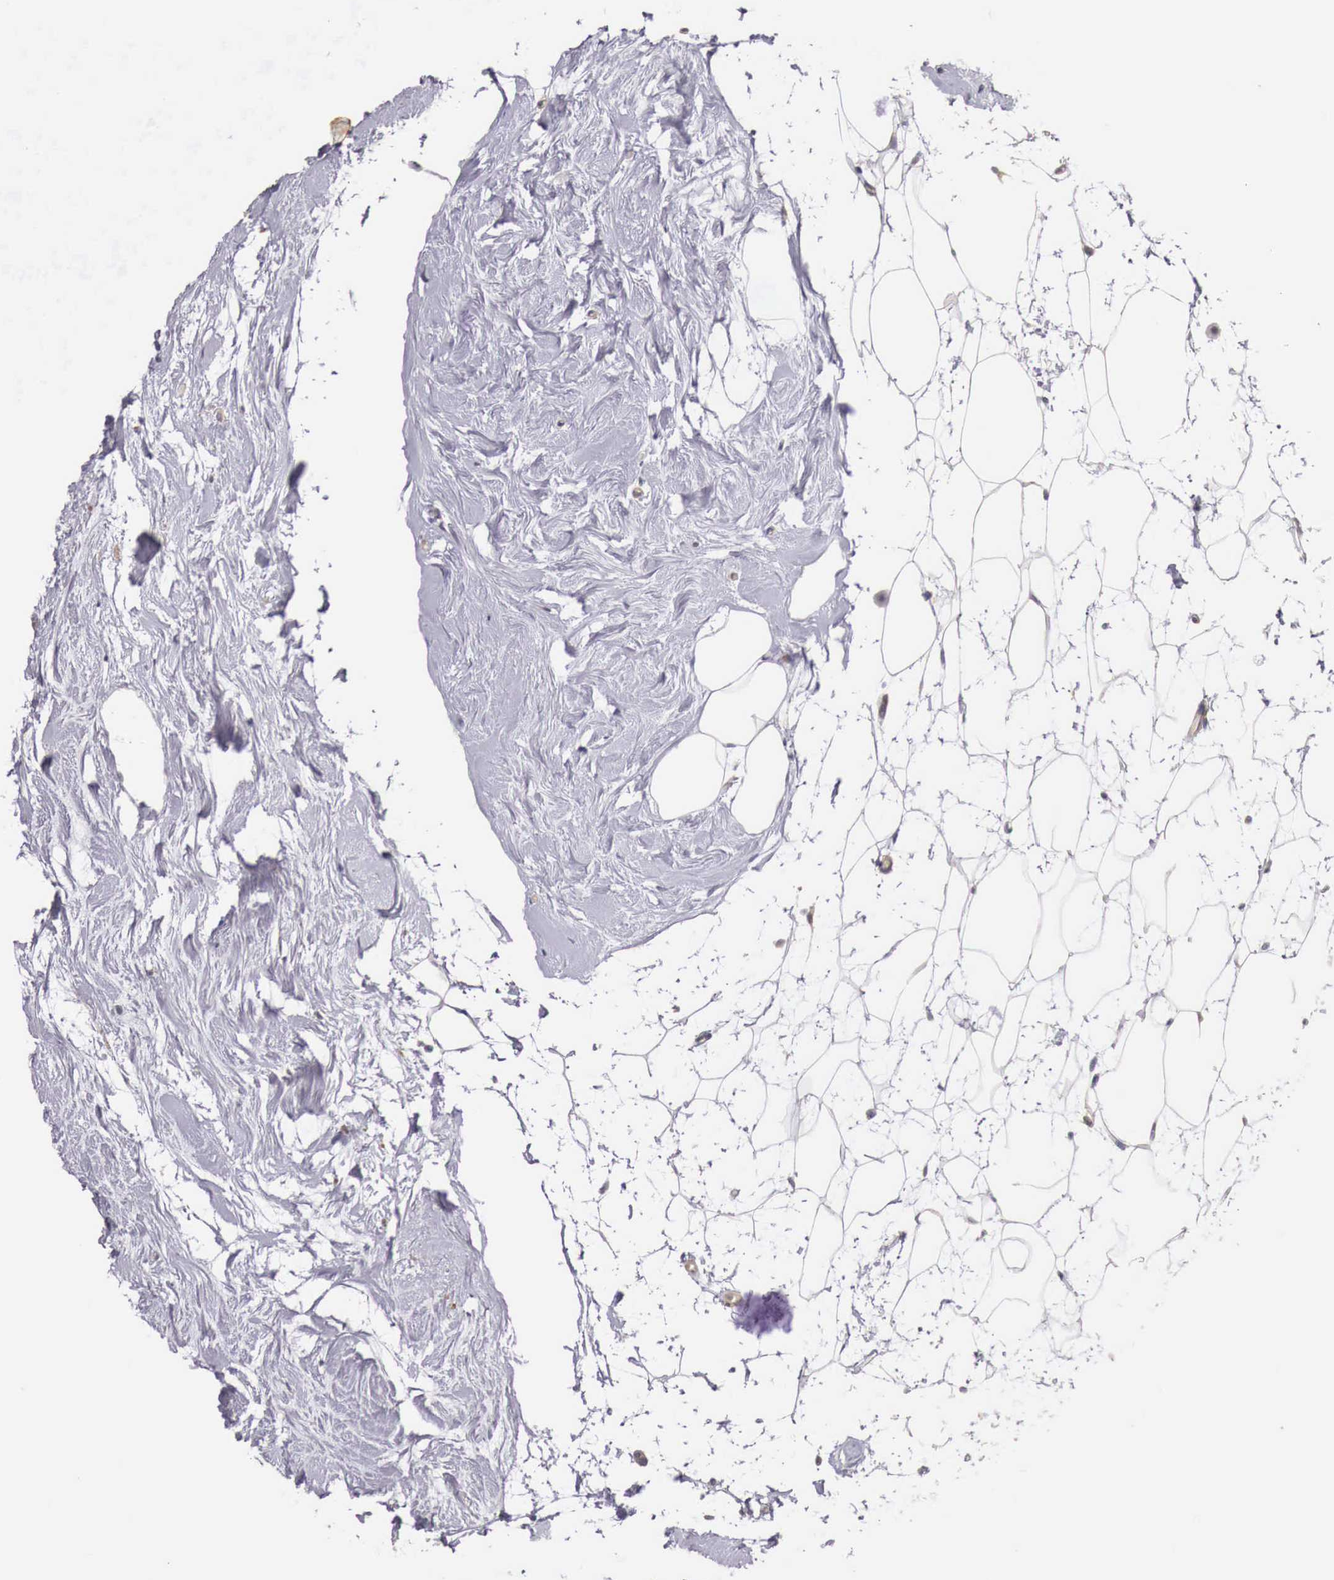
{"staining": {"intensity": "negative", "quantity": "none", "location": "none"}, "tissue": "breast cancer", "cell_type": "Tumor cells", "image_type": "cancer", "snomed": [{"axis": "morphology", "description": "Duct carcinoma"}, {"axis": "topography", "description": "Breast"}], "caption": "This is an immunohistochemistry (IHC) histopathology image of breast intraductal carcinoma. There is no expression in tumor cells.", "gene": "ENOX2", "patient": {"sex": "female", "age": 72}}